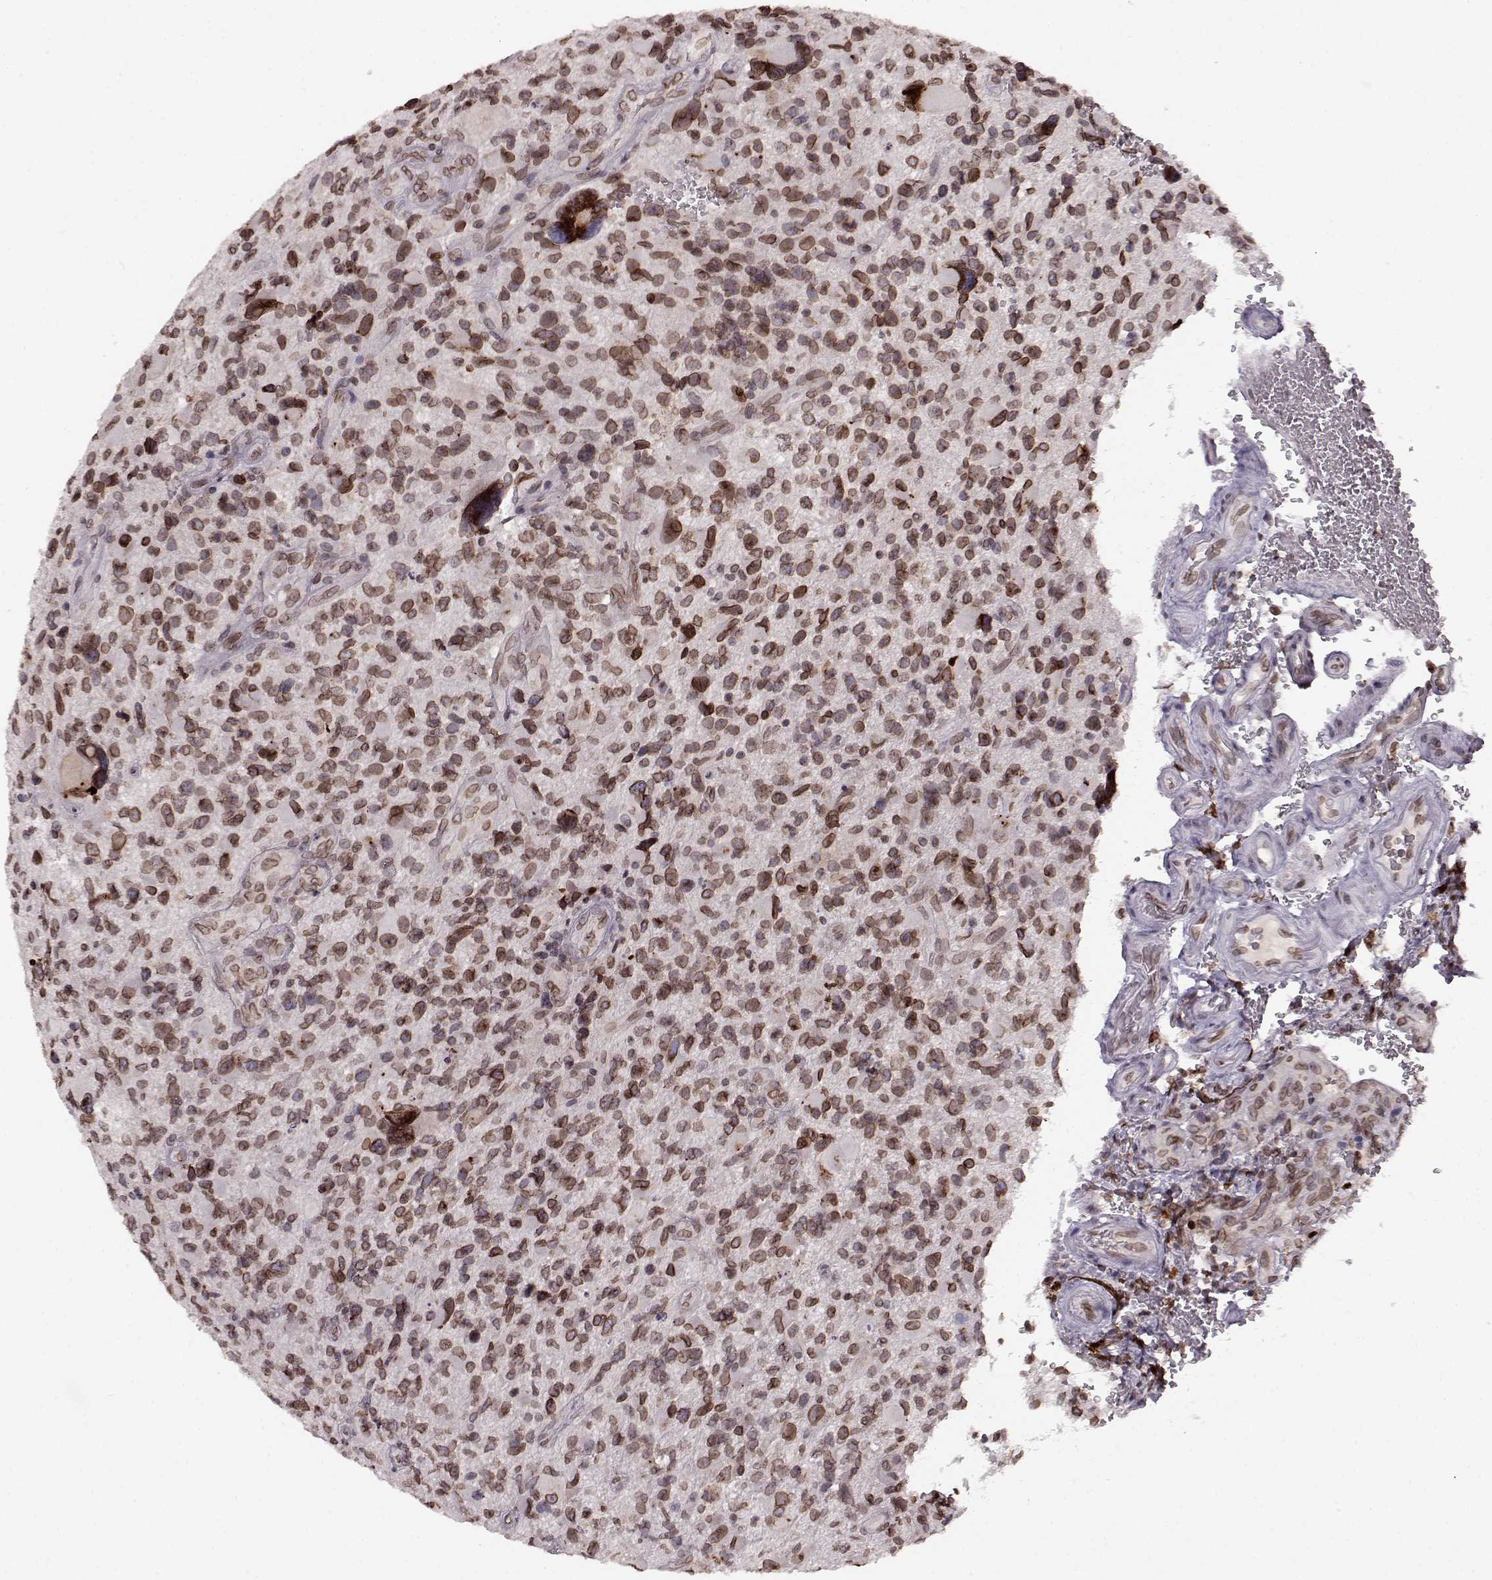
{"staining": {"intensity": "strong", "quantity": ">75%", "location": "cytoplasmic/membranous,nuclear"}, "tissue": "glioma", "cell_type": "Tumor cells", "image_type": "cancer", "snomed": [{"axis": "morphology", "description": "Glioma, malignant, NOS"}, {"axis": "morphology", "description": "Glioma, malignant, High grade"}, {"axis": "topography", "description": "Brain"}], "caption": "A micrograph showing strong cytoplasmic/membranous and nuclear staining in approximately >75% of tumor cells in glioma (malignant), as visualized by brown immunohistochemical staining.", "gene": "DCAF12", "patient": {"sex": "female", "age": 71}}